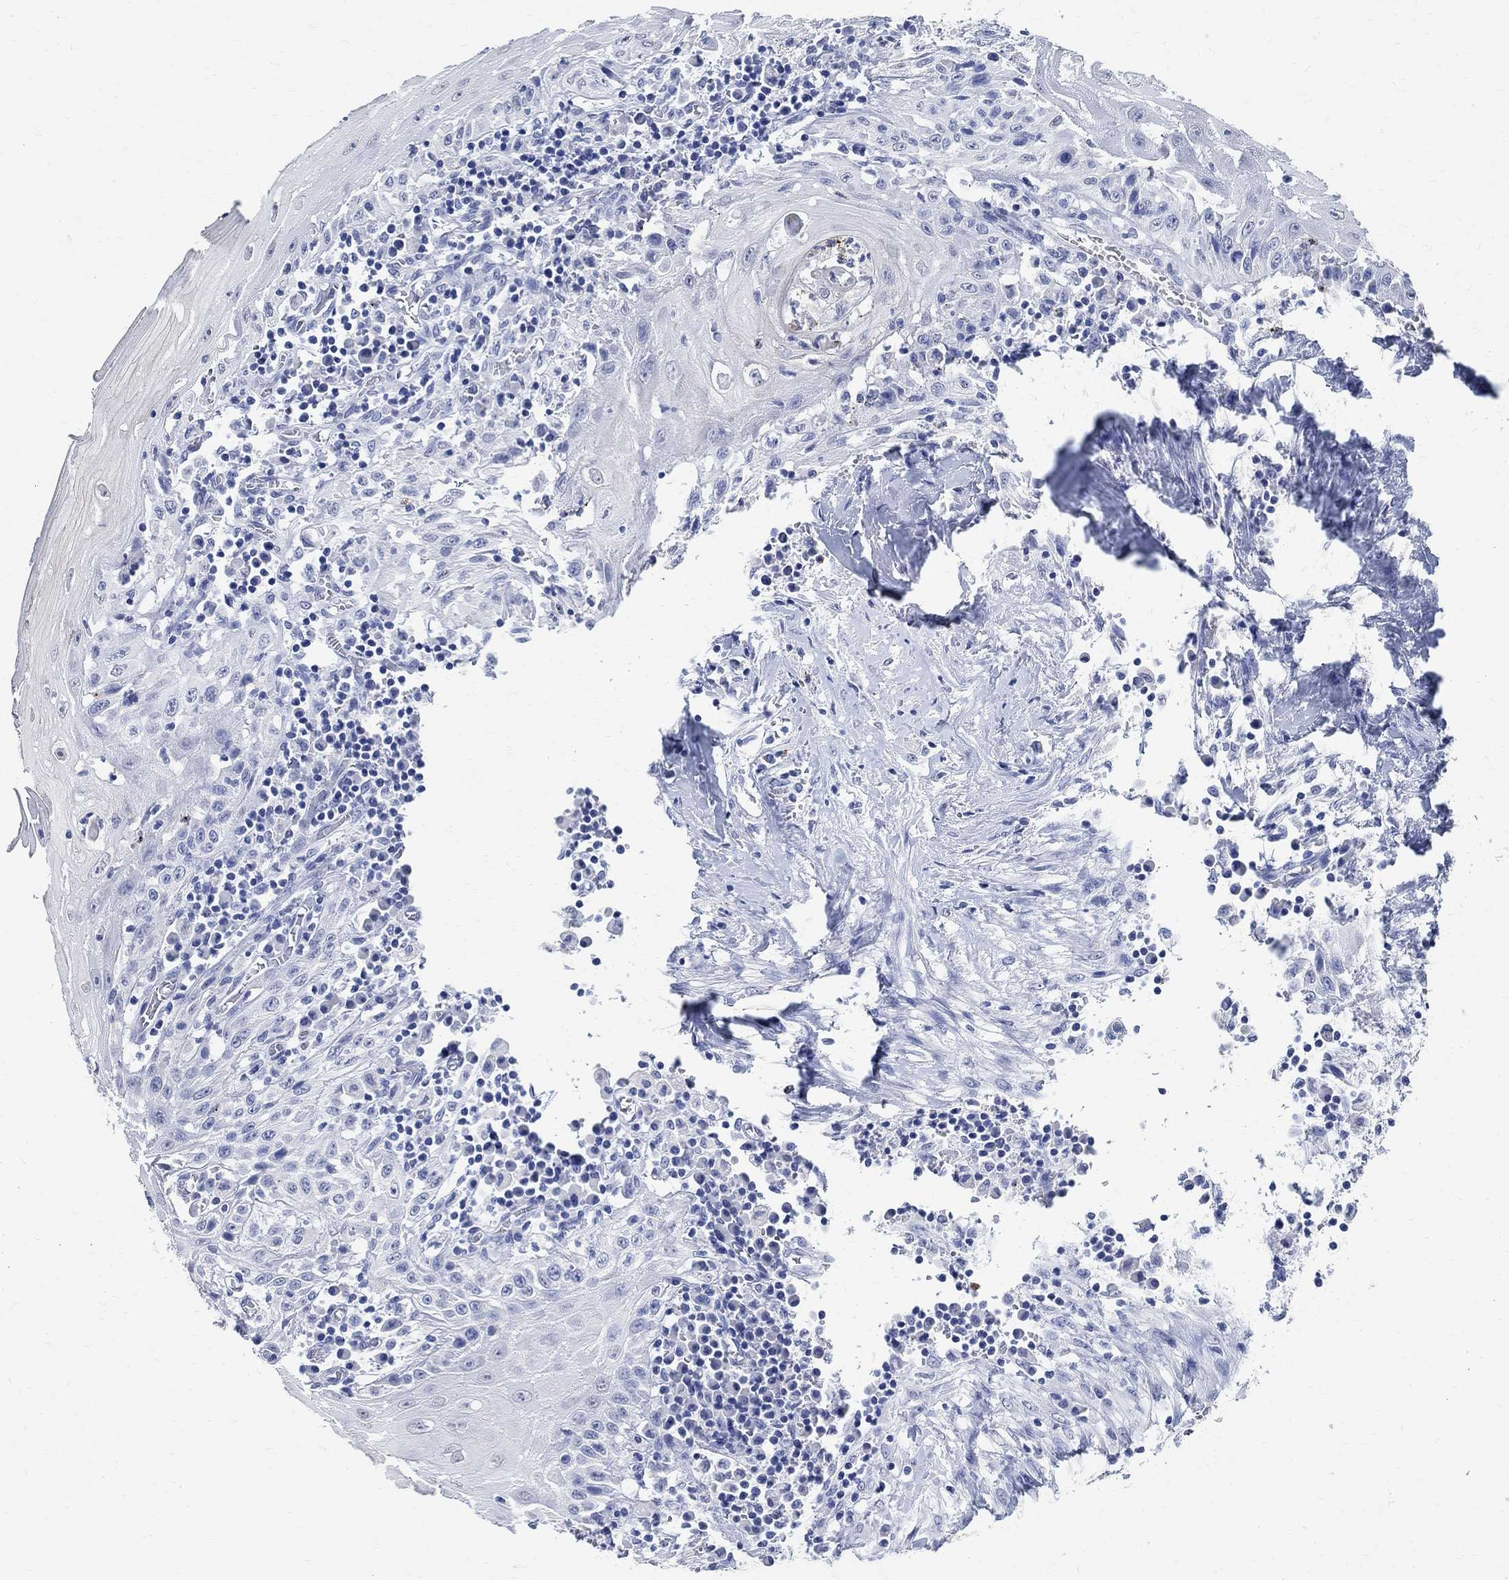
{"staining": {"intensity": "negative", "quantity": "none", "location": "none"}, "tissue": "head and neck cancer", "cell_type": "Tumor cells", "image_type": "cancer", "snomed": [{"axis": "morphology", "description": "Squamous cell carcinoma, NOS"}, {"axis": "topography", "description": "Oral tissue"}, {"axis": "topography", "description": "Head-Neck"}], "caption": "High magnification brightfield microscopy of head and neck cancer (squamous cell carcinoma) stained with DAB (brown) and counterstained with hematoxylin (blue): tumor cells show no significant positivity.", "gene": "TMEM221", "patient": {"sex": "male", "age": 58}}